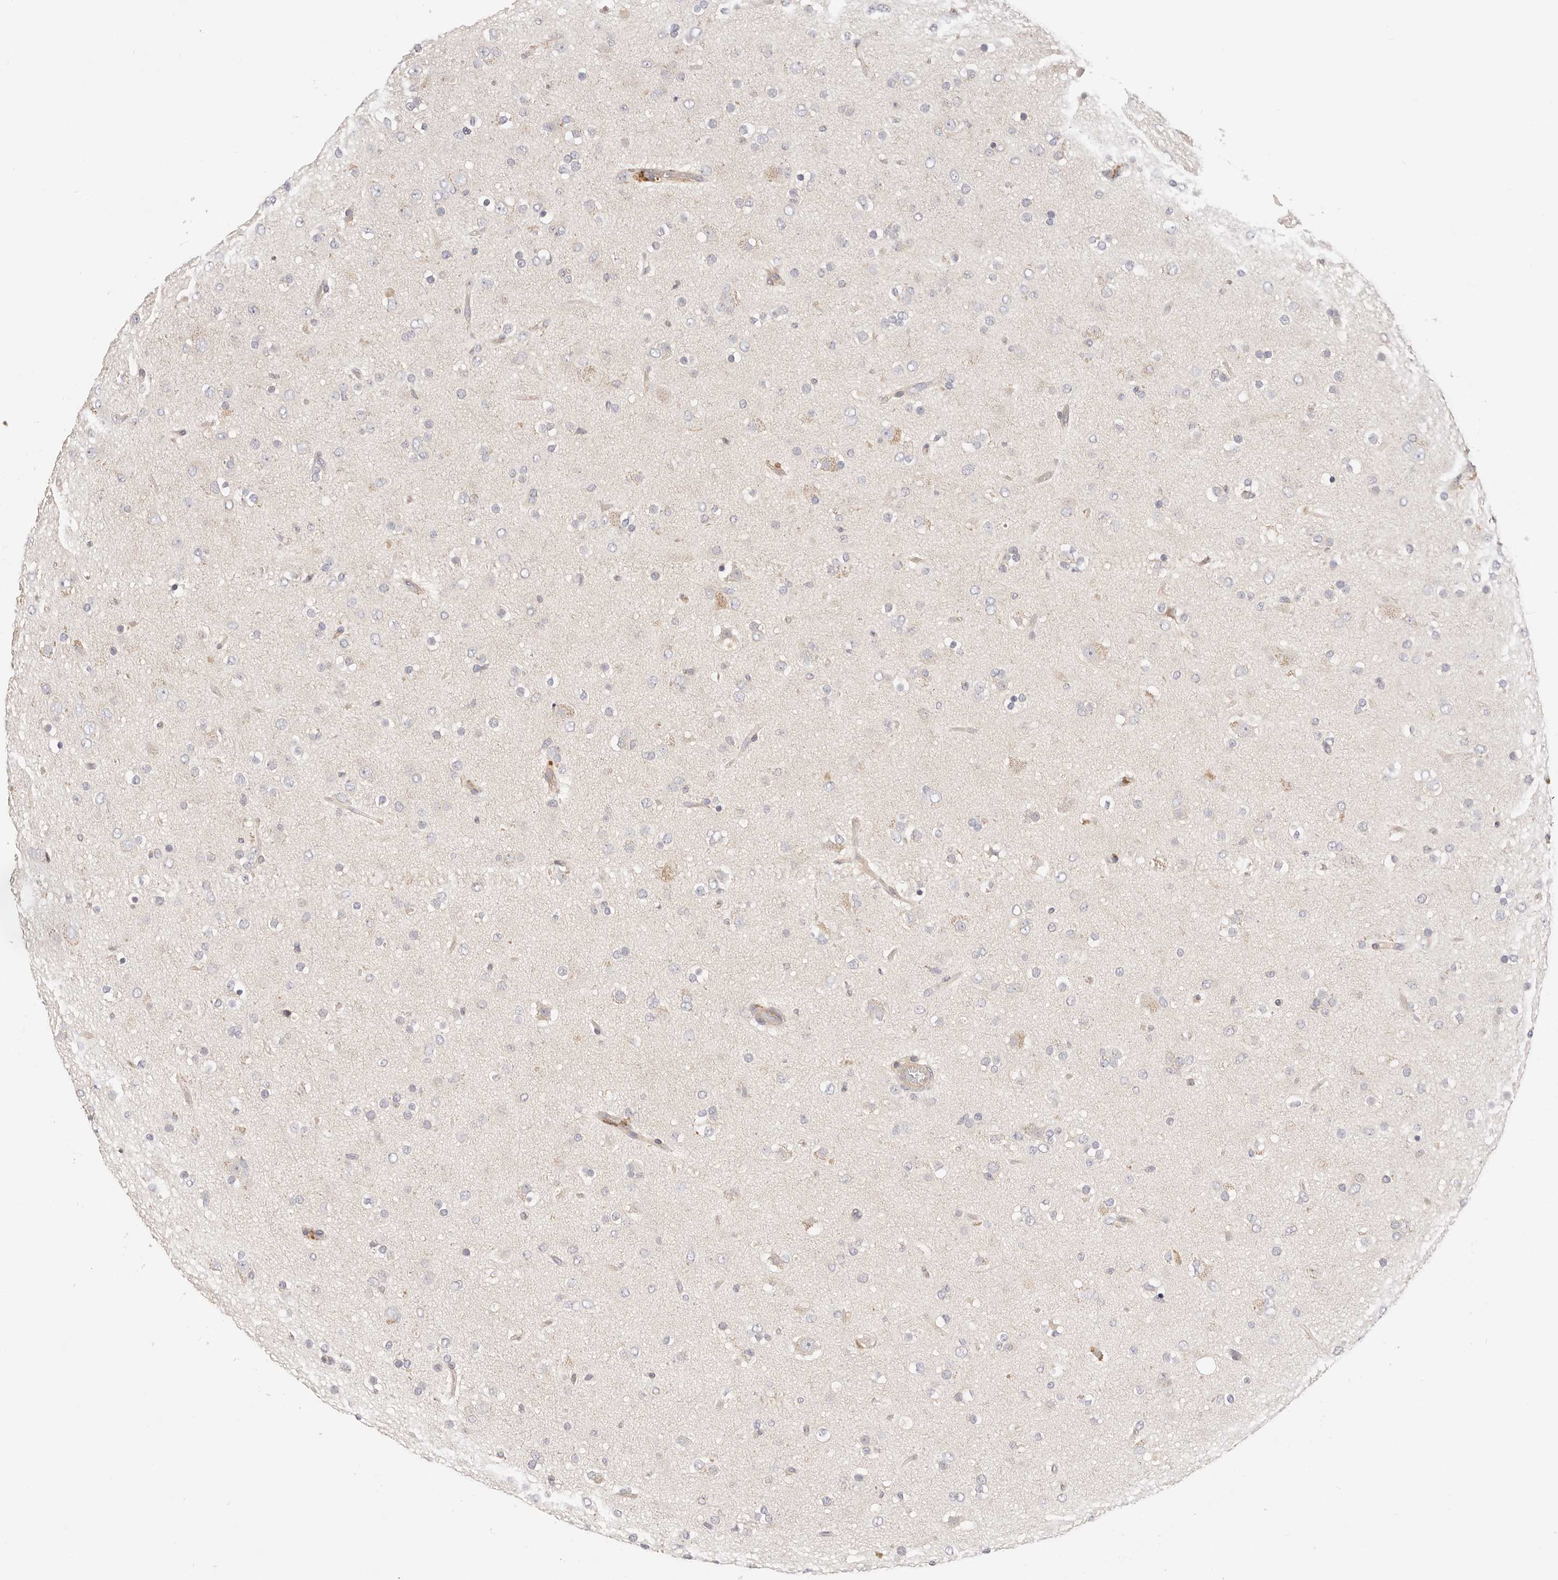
{"staining": {"intensity": "weak", "quantity": "<25%", "location": "cytoplasmic/membranous"}, "tissue": "glioma", "cell_type": "Tumor cells", "image_type": "cancer", "snomed": [{"axis": "morphology", "description": "Glioma, malignant, Low grade"}, {"axis": "topography", "description": "Brain"}], "caption": "There is no significant staining in tumor cells of glioma.", "gene": "KCMF1", "patient": {"sex": "male", "age": 65}}